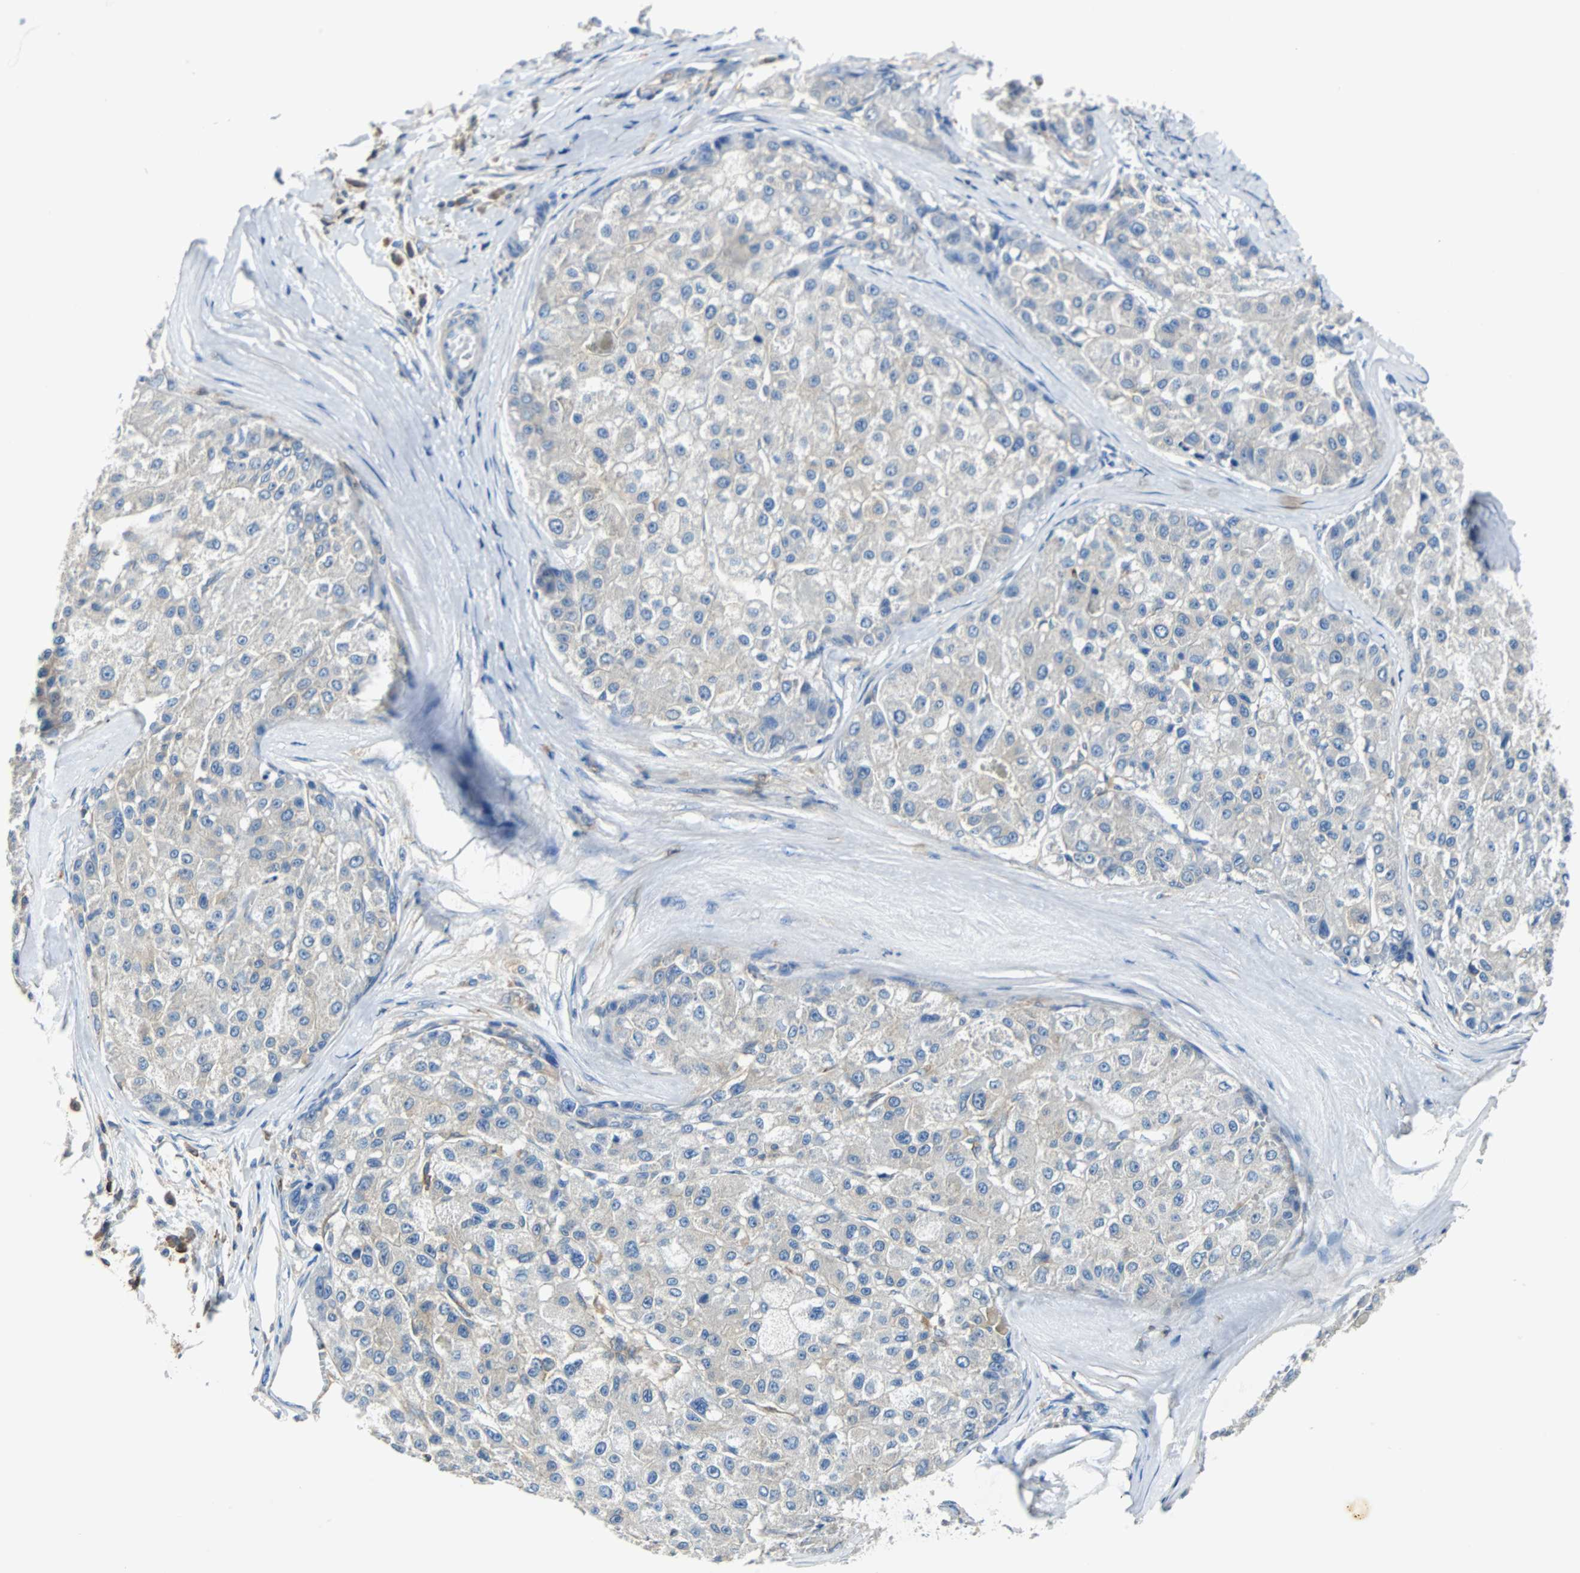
{"staining": {"intensity": "negative", "quantity": "none", "location": "none"}, "tissue": "liver cancer", "cell_type": "Tumor cells", "image_type": "cancer", "snomed": [{"axis": "morphology", "description": "Carcinoma, Hepatocellular, NOS"}, {"axis": "topography", "description": "Liver"}], "caption": "IHC photomicrograph of neoplastic tissue: human liver cancer stained with DAB exhibits no significant protein staining in tumor cells. (Immunohistochemistry, brightfield microscopy, high magnification).", "gene": "TSC22D4", "patient": {"sex": "male", "age": 80}}